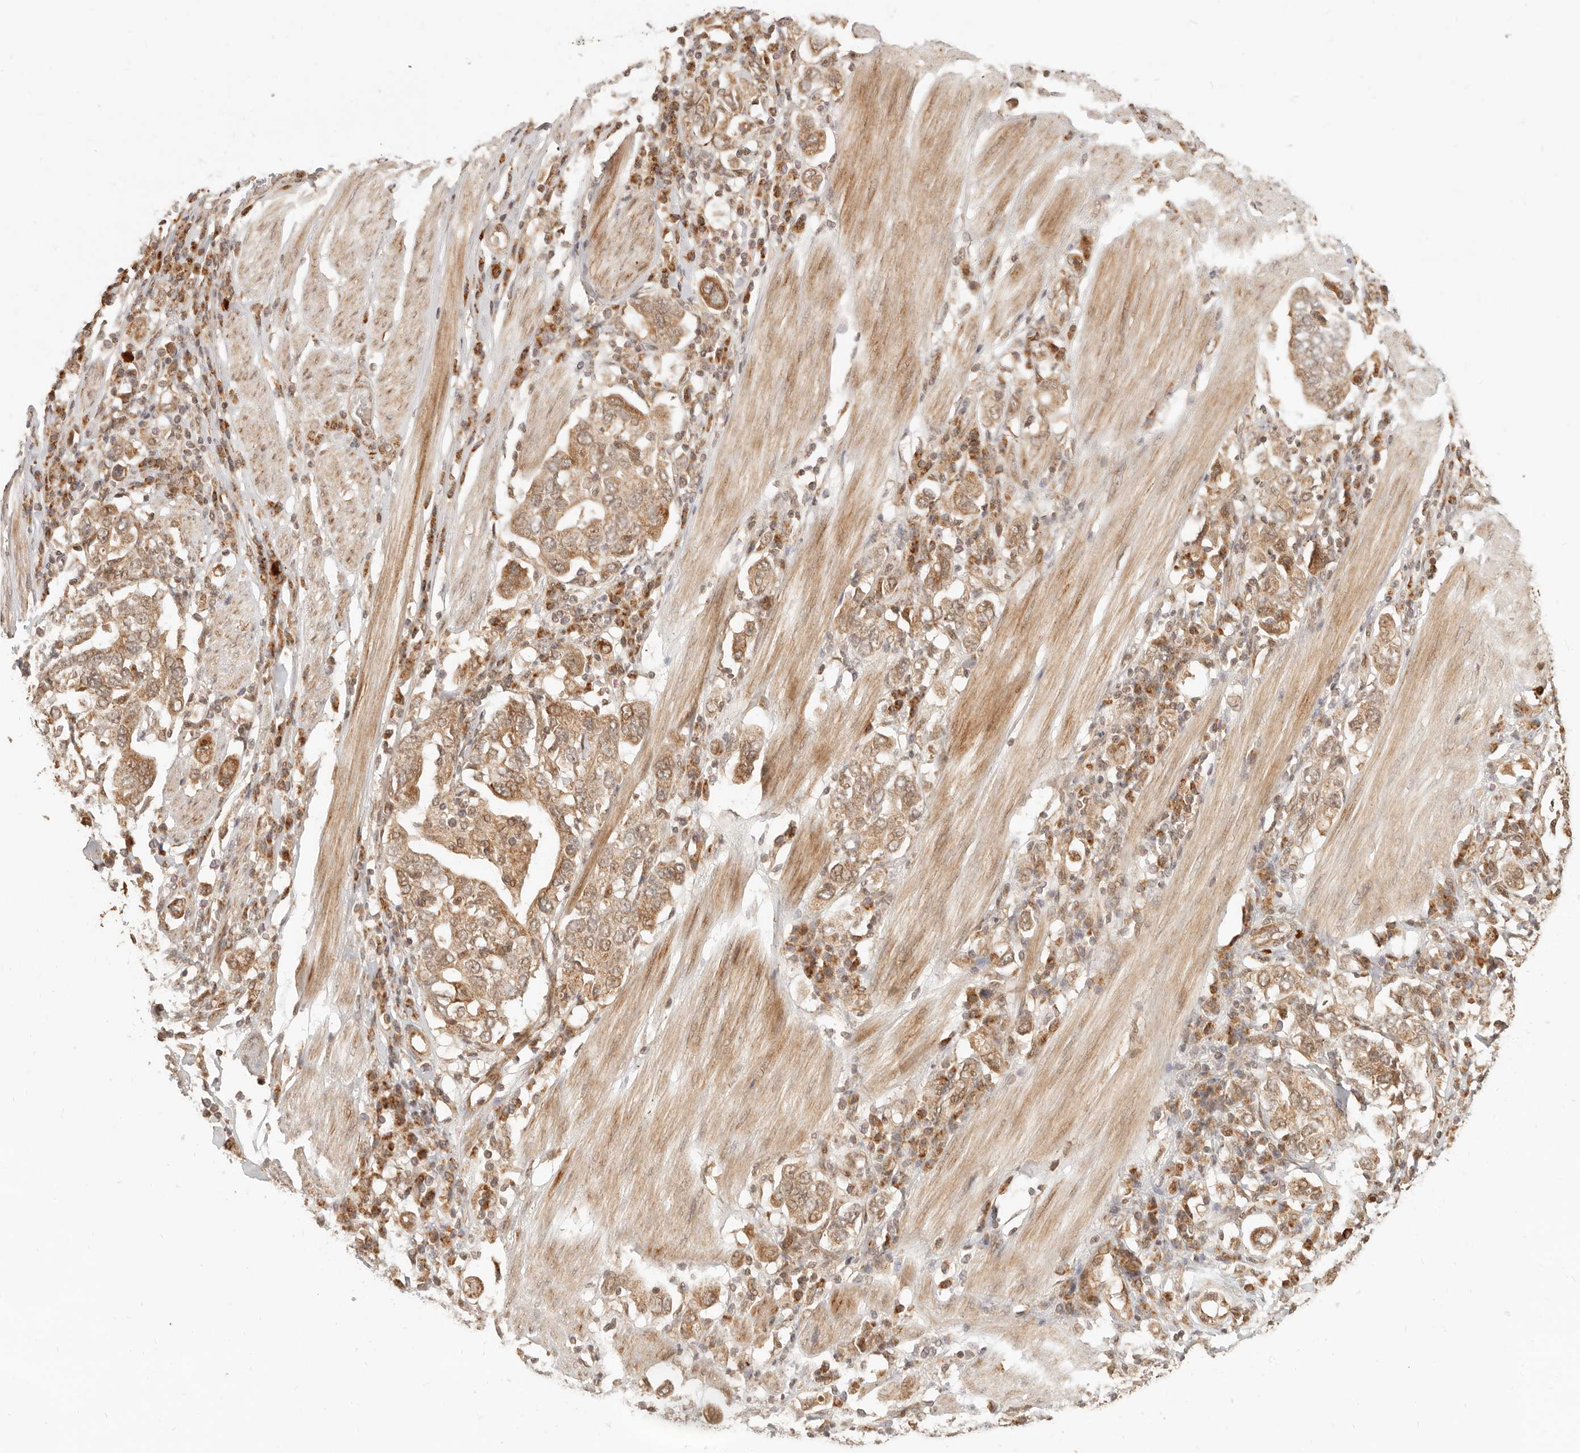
{"staining": {"intensity": "moderate", "quantity": ">75%", "location": "cytoplasmic/membranous"}, "tissue": "stomach cancer", "cell_type": "Tumor cells", "image_type": "cancer", "snomed": [{"axis": "morphology", "description": "Adenocarcinoma, NOS"}, {"axis": "topography", "description": "Stomach, upper"}], "caption": "Immunohistochemical staining of adenocarcinoma (stomach) shows medium levels of moderate cytoplasmic/membranous expression in about >75% of tumor cells.", "gene": "BAALC", "patient": {"sex": "male", "age": 62}}